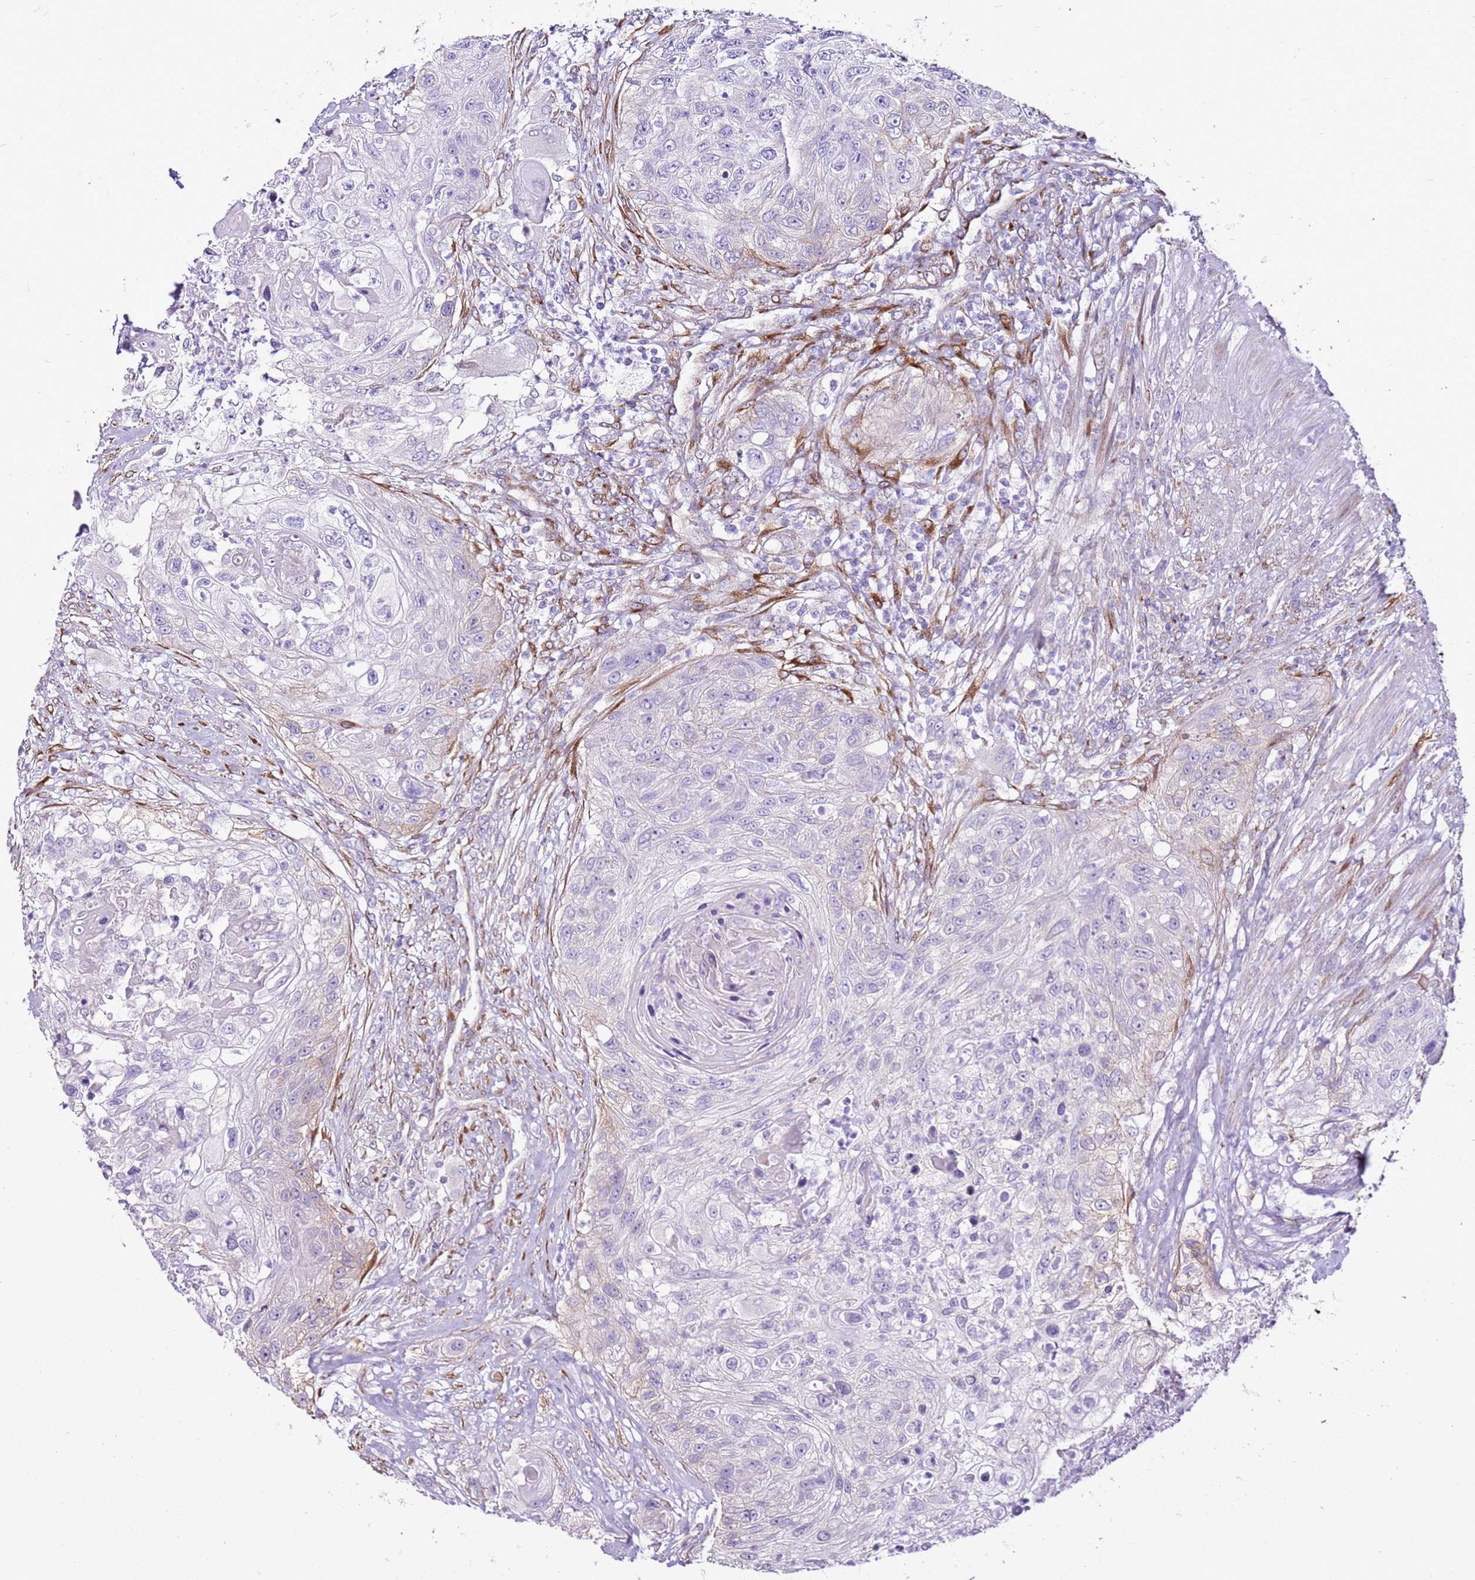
{"staining": {"intensity": "negative", "quantity": "none", "location": "none"}, "tissue": "urothelial cancer", "cell_type": "Tumor cells", "image_type": "cancer", "snomed": [{"axis": "morphology", "description": "Urothelial carcinoma, High grade"}, {"axis": "topography", "description": "Urinary bladder"}], "caption": "Histopathology image shows no protein staining in tumor cells of high-grade urothelial carcinoma tissue.", "gene": "SLC38A5", "patient": {"sex": "female", "age": 60}}